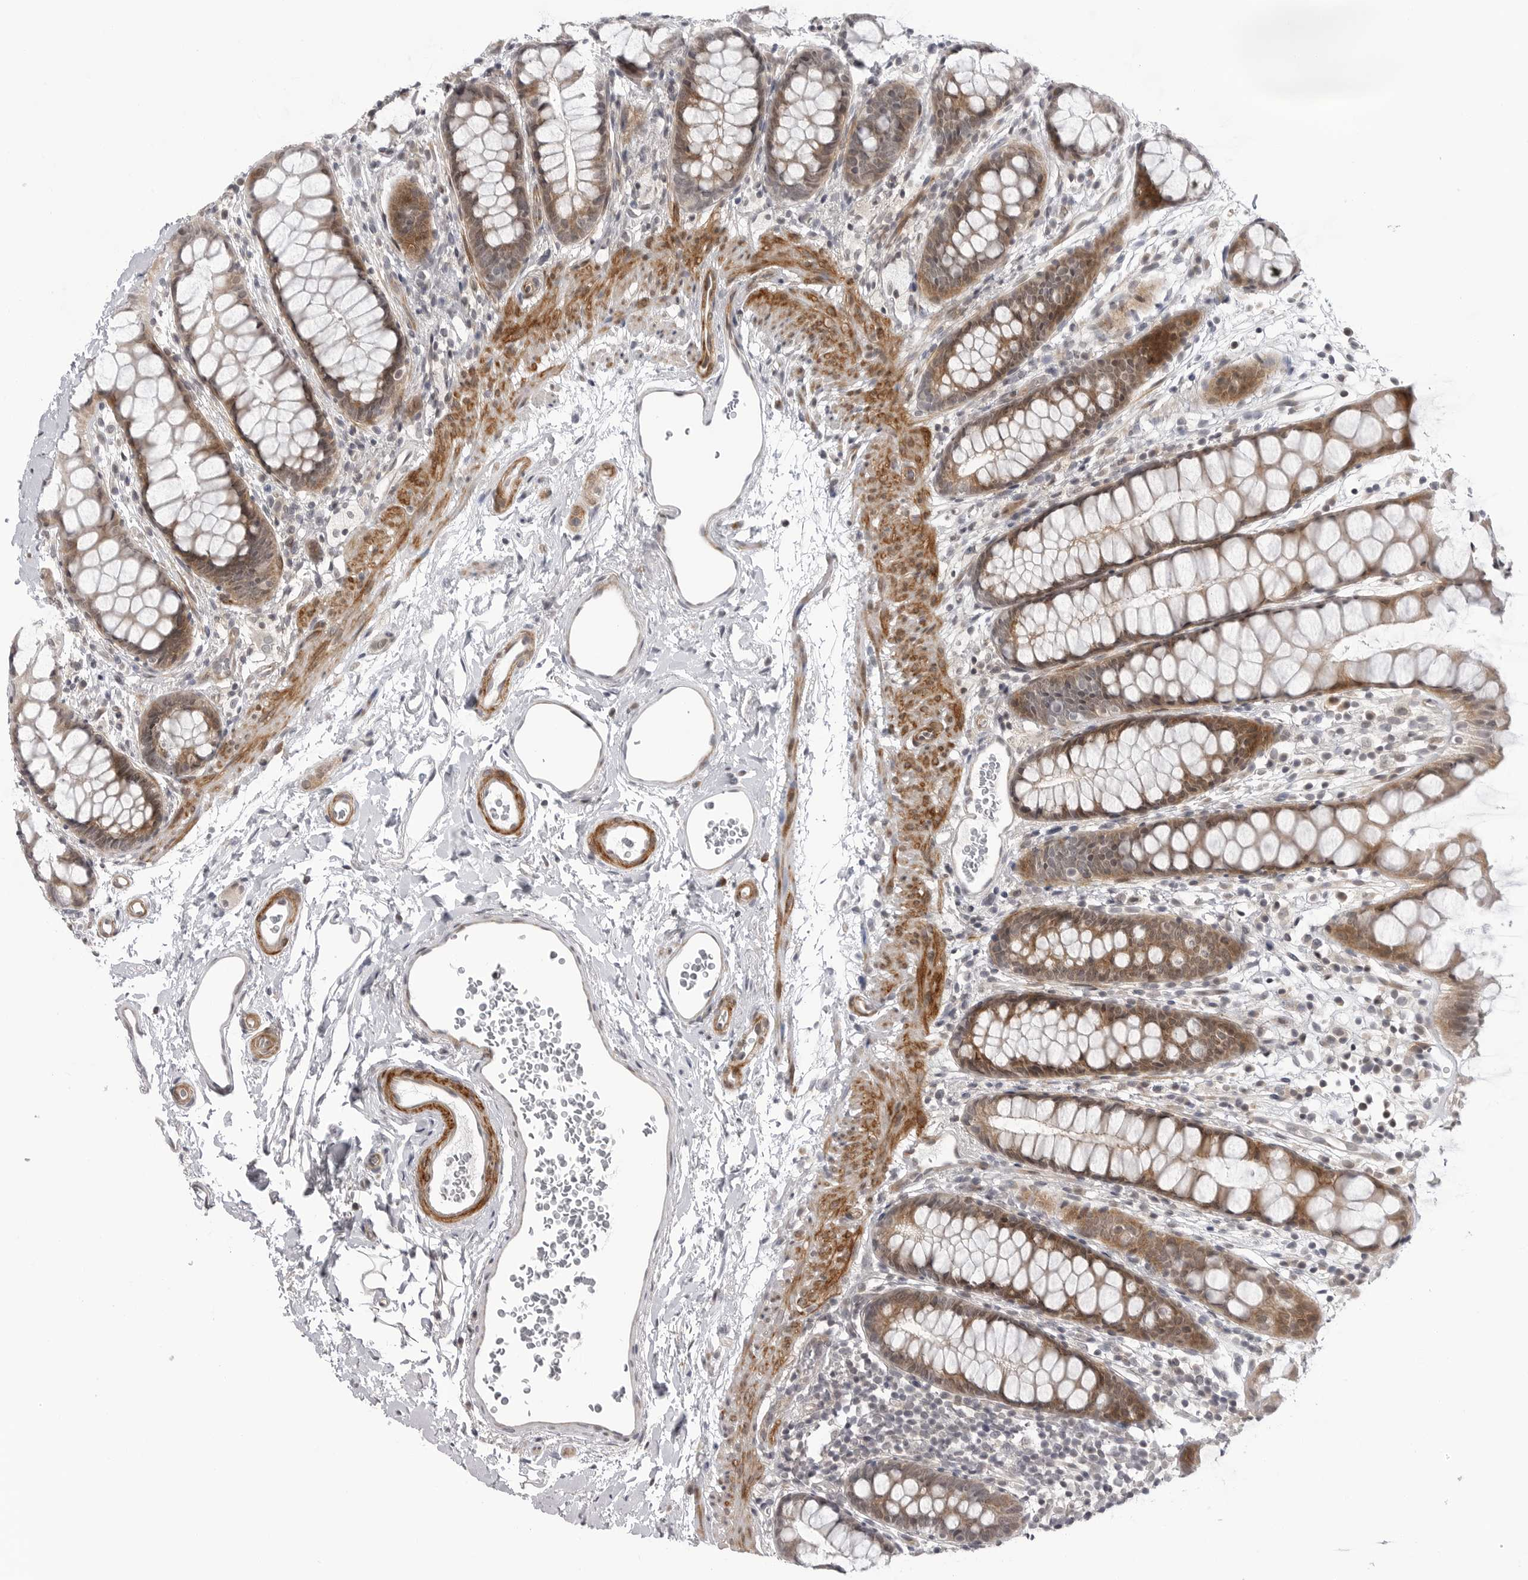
{"staining": {"intensity": "moderate", "quantity": ">75%", "location": "cytoplasmic/membranous,nuclear"}, "tissue": "rectum", "cell_type": "Glandular cells", "image_type": "normal", "snomed": [{"axis": "morphology", "description": "Normal tissue, NOS"}, {"axis": "topography", "description": "Rectum"}], "caption": "Protein staining displays moderate cytoplasmic/membranous,nuclear positivity in about >75% of glandular cells in benign rectum. The staining was performed using DAB to visualize the protein expression in brown, while the nuclei were stained in blue with hematoxylin (Magnification: 20x).", "gene": "ADAMTS5", "patient": {"sex": "female", "age": 65}}